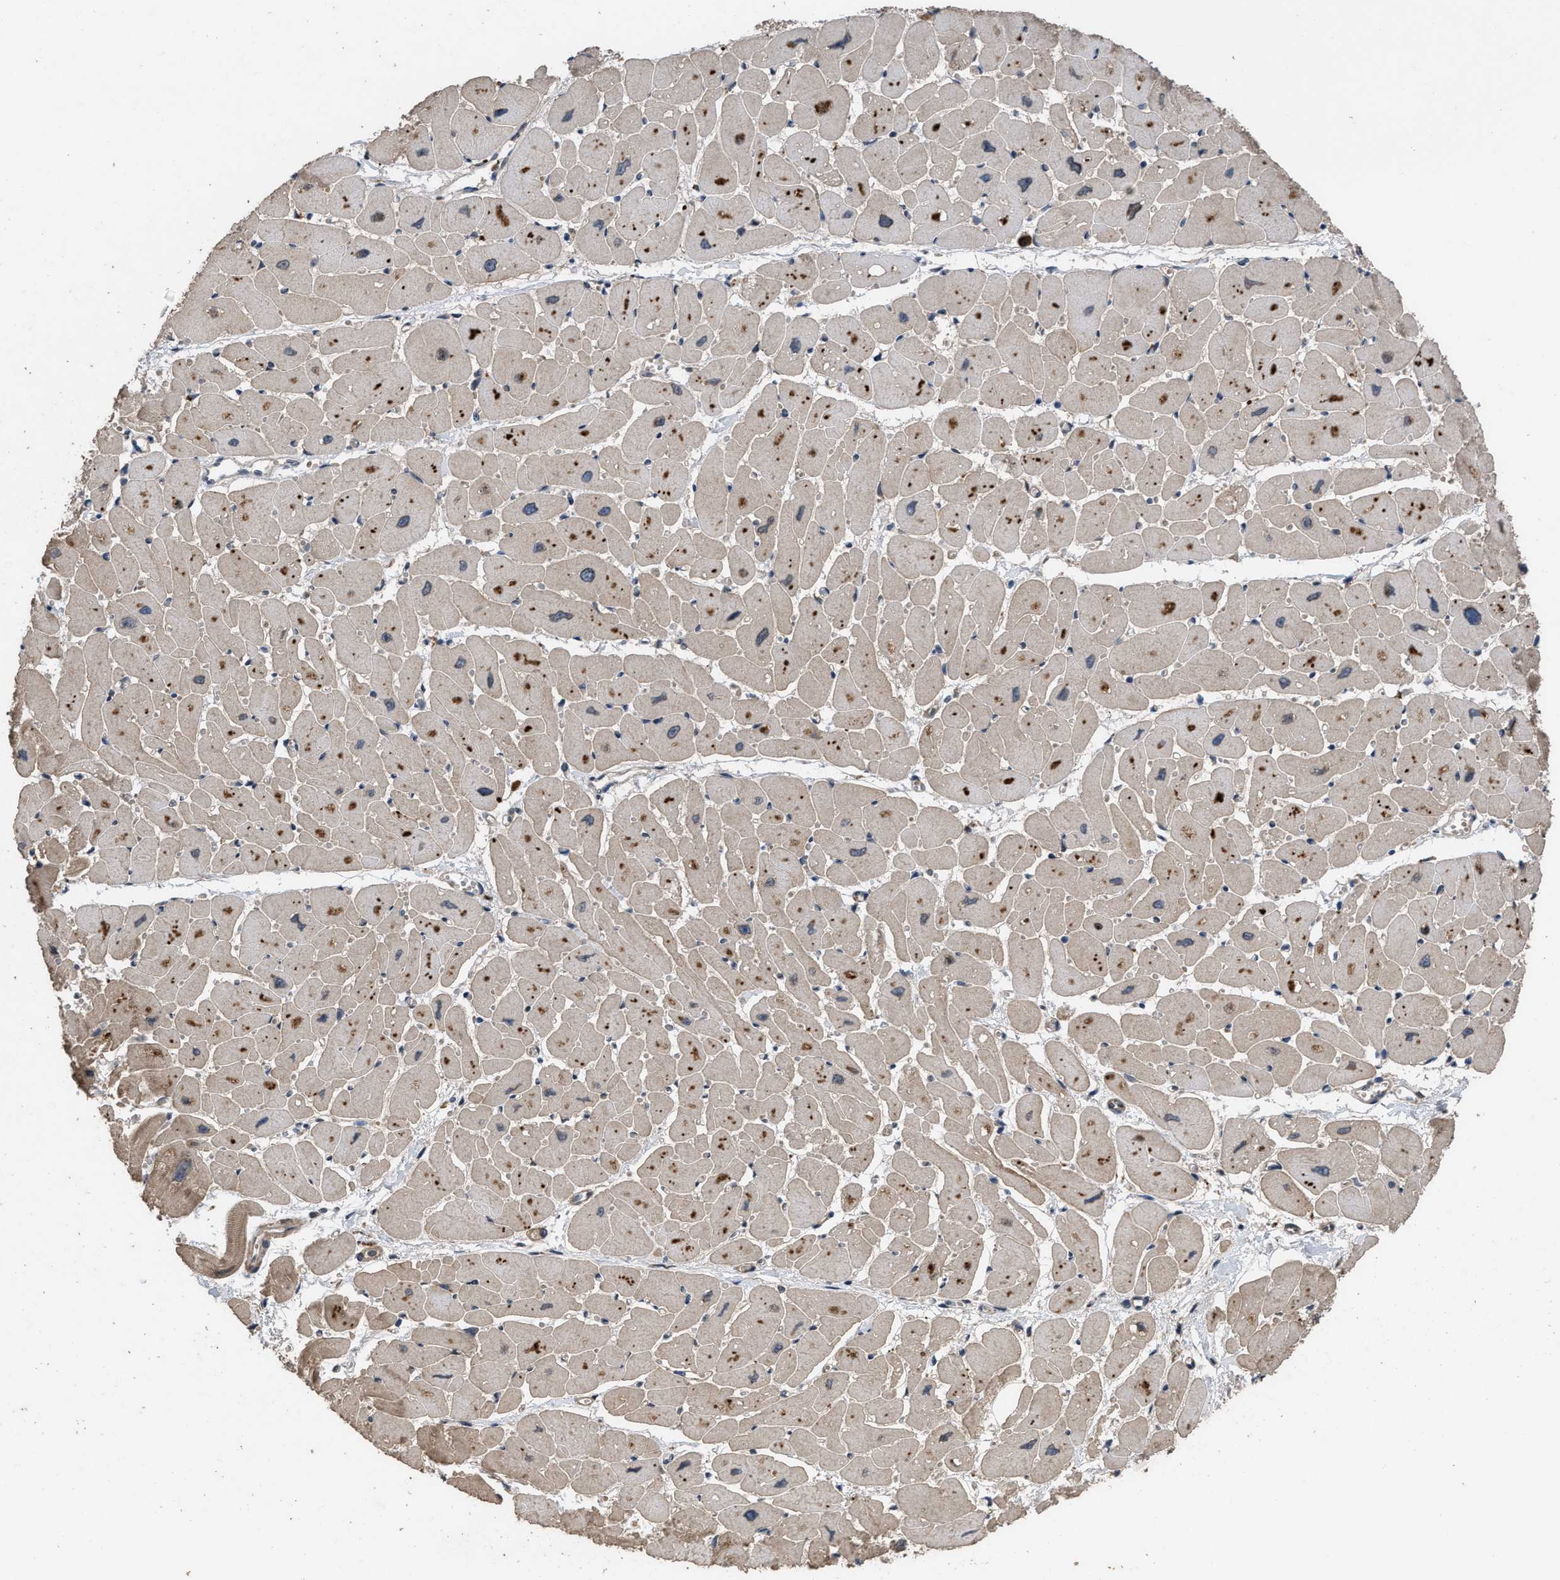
{"staining": {"intensity": "moderate", "quantity": ">75%", "location": "cytoplasmic/membranous"}, "tissue": "heart muscle", "cell_type": "Cardiomyocytes", "image_type": "normal", "snomed": [{"axis": "morphology", "description": "Normal tissue, NOS"}, {"axis": "topography", "description": "Heart"}], "caption": "High-power microscopy captured an immunohistochemistry (IHC) photomicrograph of normal heart muscle, revealing moderate cytoplasmic/membranous staining in approximately >75% of cardiomyocytes.", "gene": "UTRN", "patient": {"sex": "female", "age": 54}}